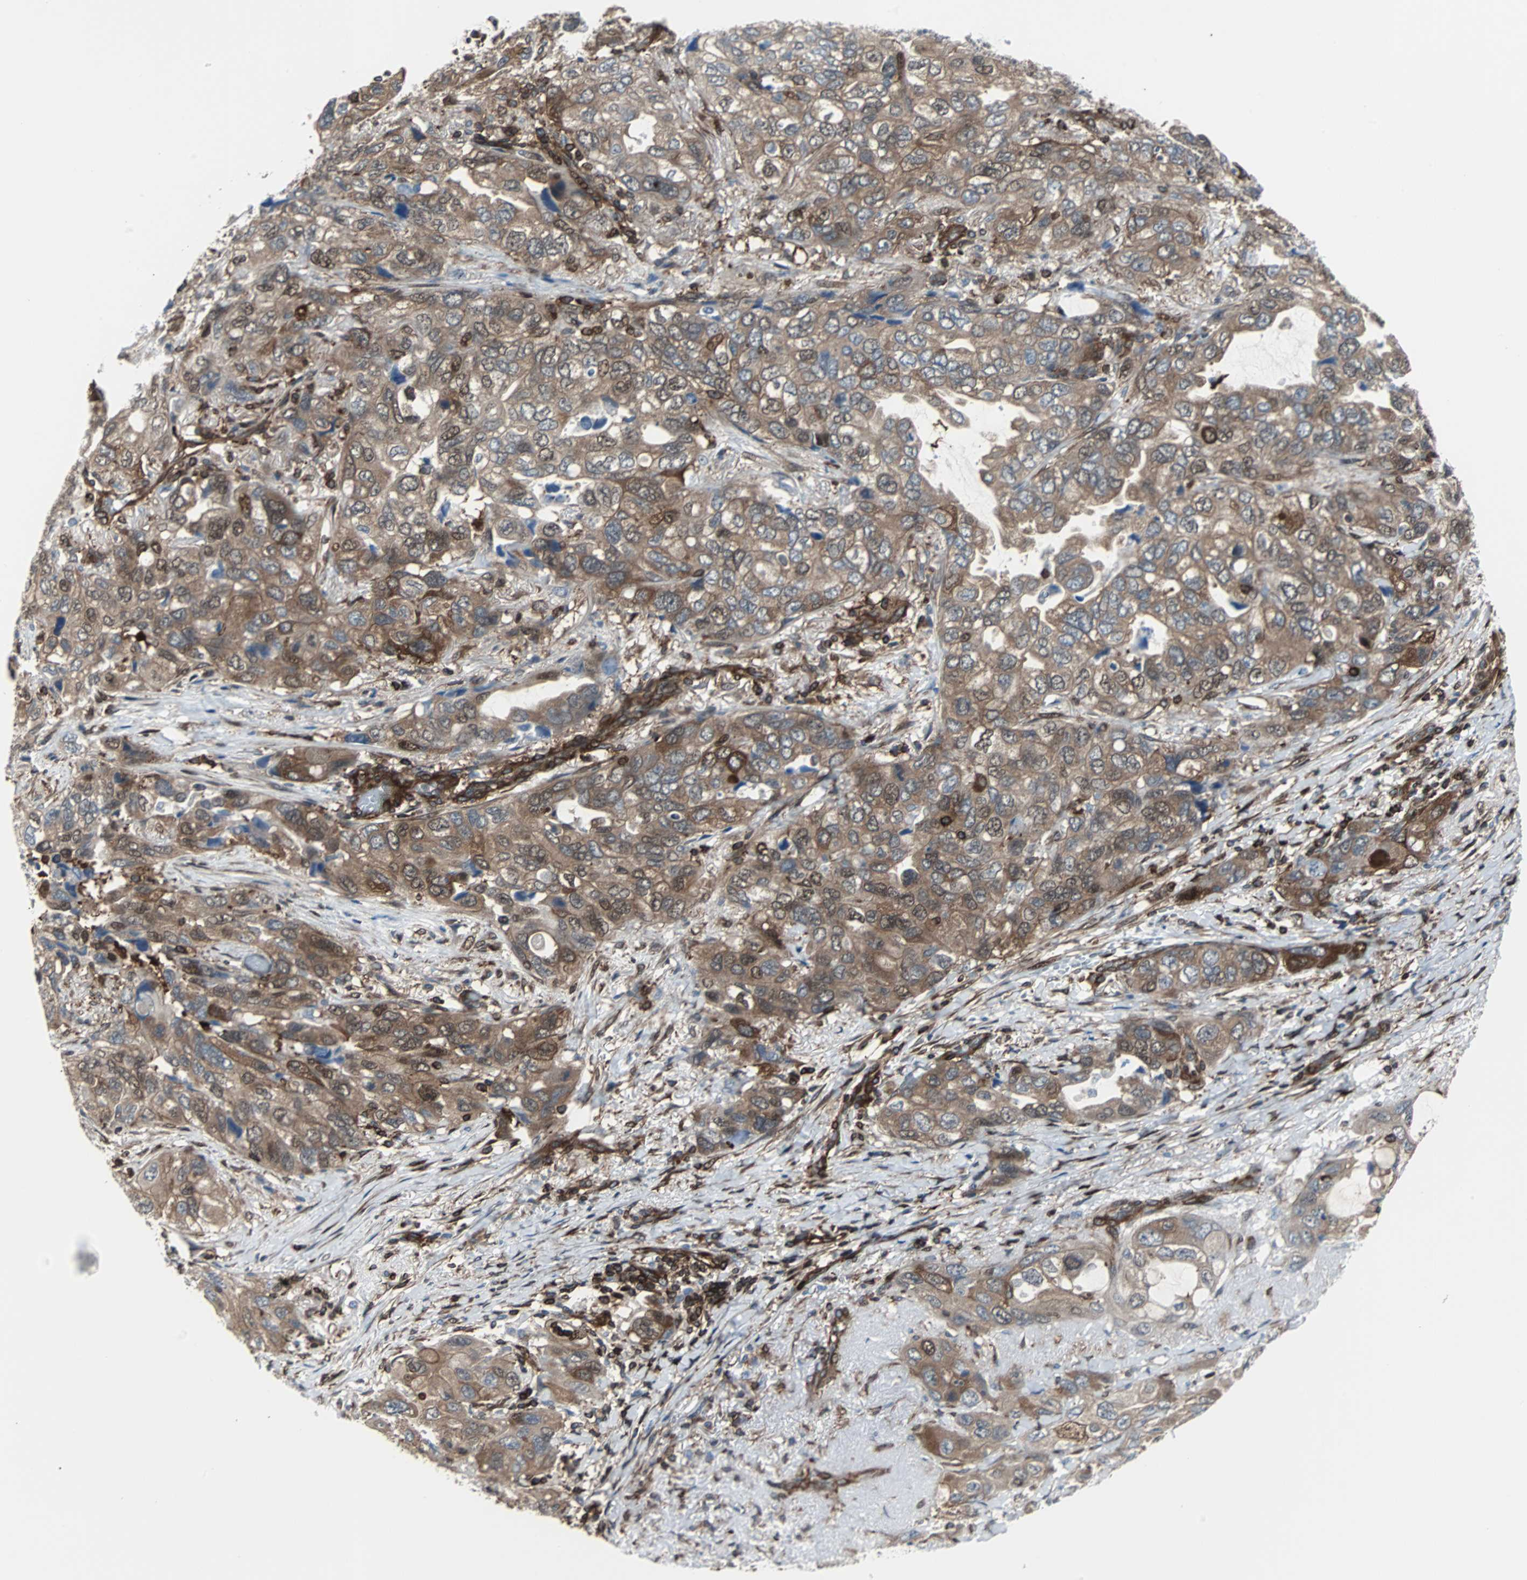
{"staining": {"intensity": "moderate", "quantity": ">75%", "location": "cytoplasmic/membranous,nuclear"}, "tissue": "lung cancer", "cell_type": "Tumor cells", "image_type": "cancer", "snomed": [{"axis": "morphology", "description": "Squamous cell carcinoma, NOS"}, {"axis": "topography", "description": "Lung"}], "caption": "Approximately >75% of tumor cells in lung cancer (squamous cell carcinoma) exhibit moderate cytoplasmic/membranous and nuclear protein expression as visualized by brown immunohistochemical staining.", "gene": "RELA", "patient": {"sex": "female", "age": 73}}